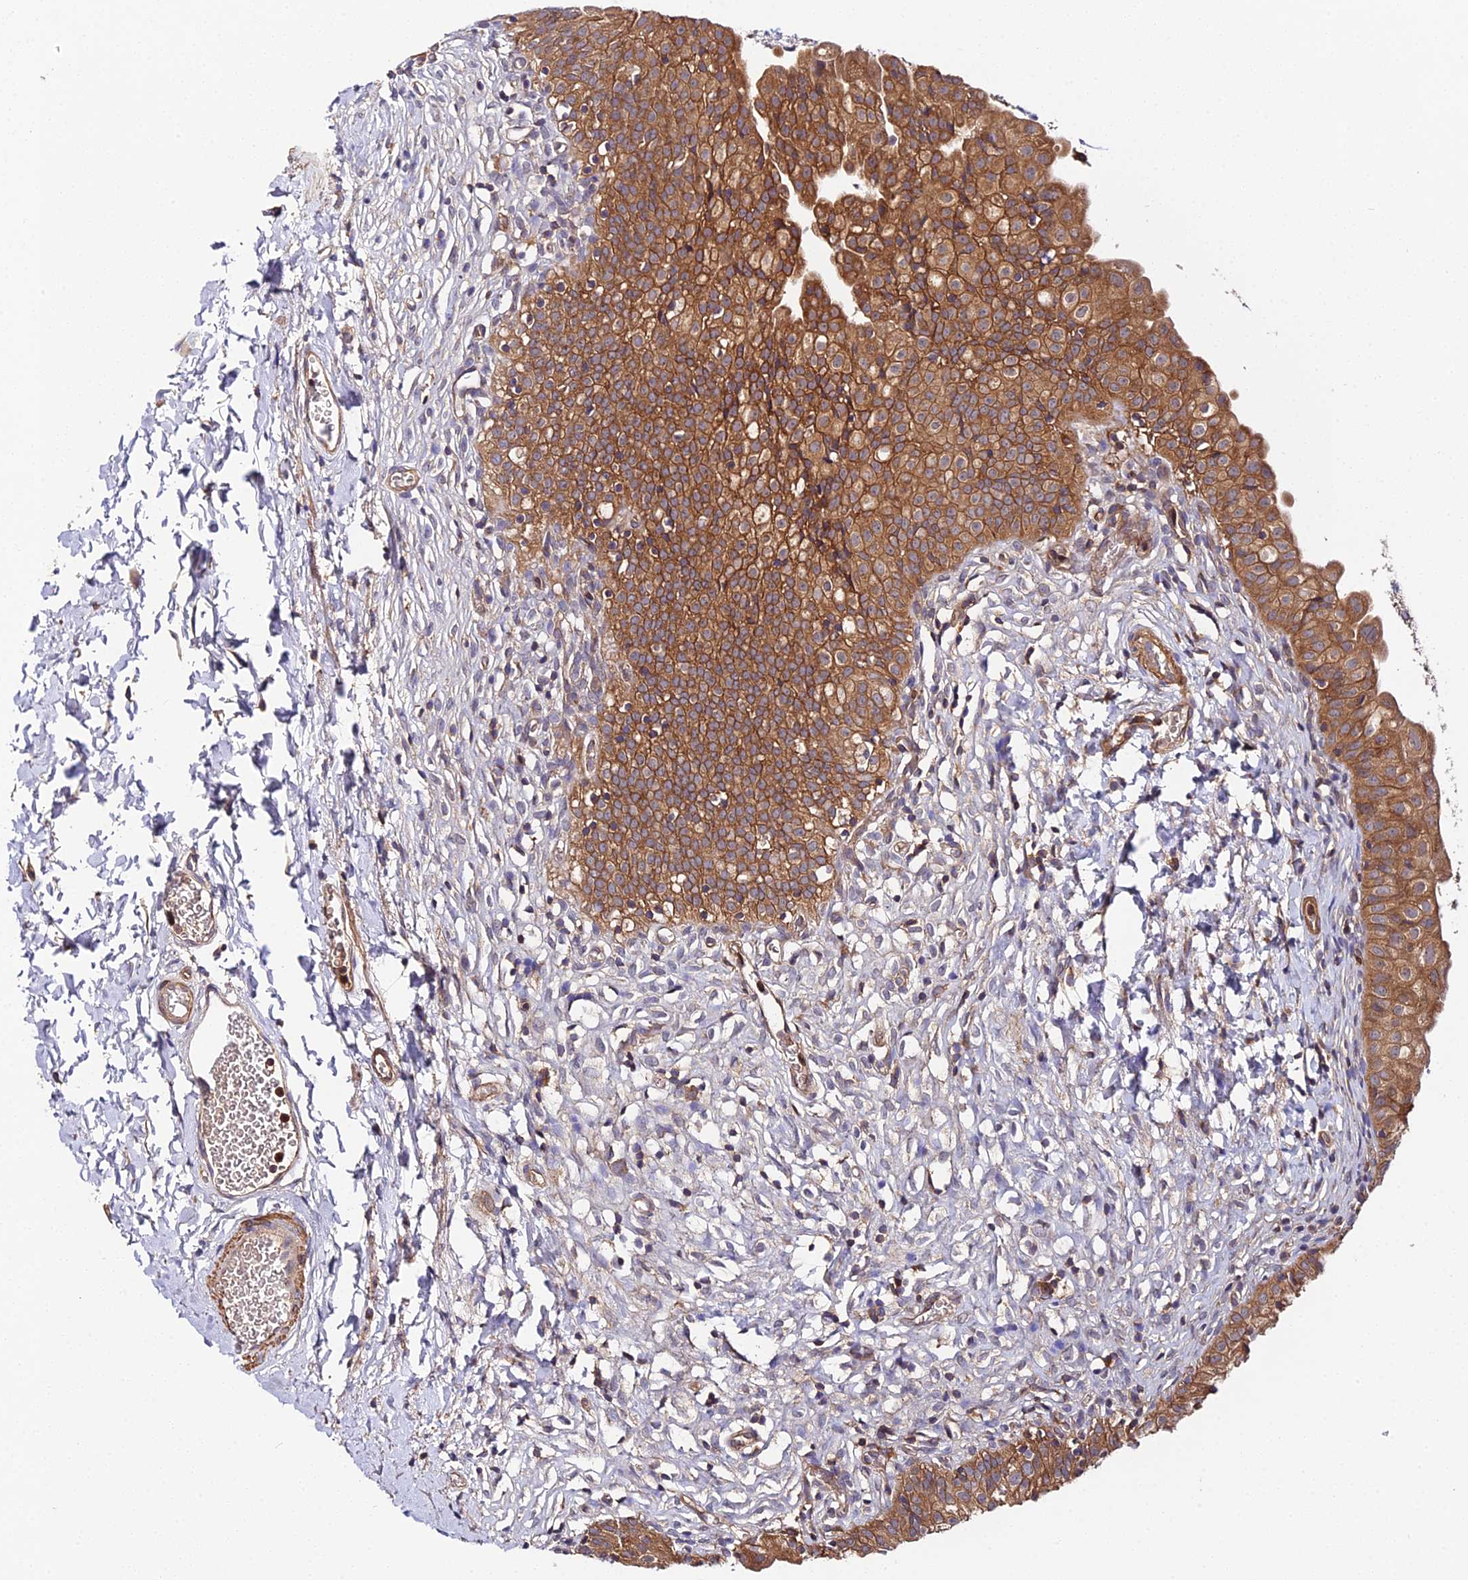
{"staining": {"intensity": "strong", "quantity": ">75%", "location": "cytoplasmic/membranous"}, "tissue": "urinary bladder", "cell_type": "Urothelial cells", "image_type": "normal", "snomed": [{"axis": "morphology", "description": "Normal tissue, NOS"}, {"axis": "topography", "description": "Urinary bladder"}], "caption": "An immunohistochemistry (IHC) image of normal tissue is shown. Protein staining in brown highlights strong cytoplasmic/membranous positivity in urinary bladder within urothelial cells.", "gene": "TRIM26", "patient": {"sex": "male", "age": 55}}